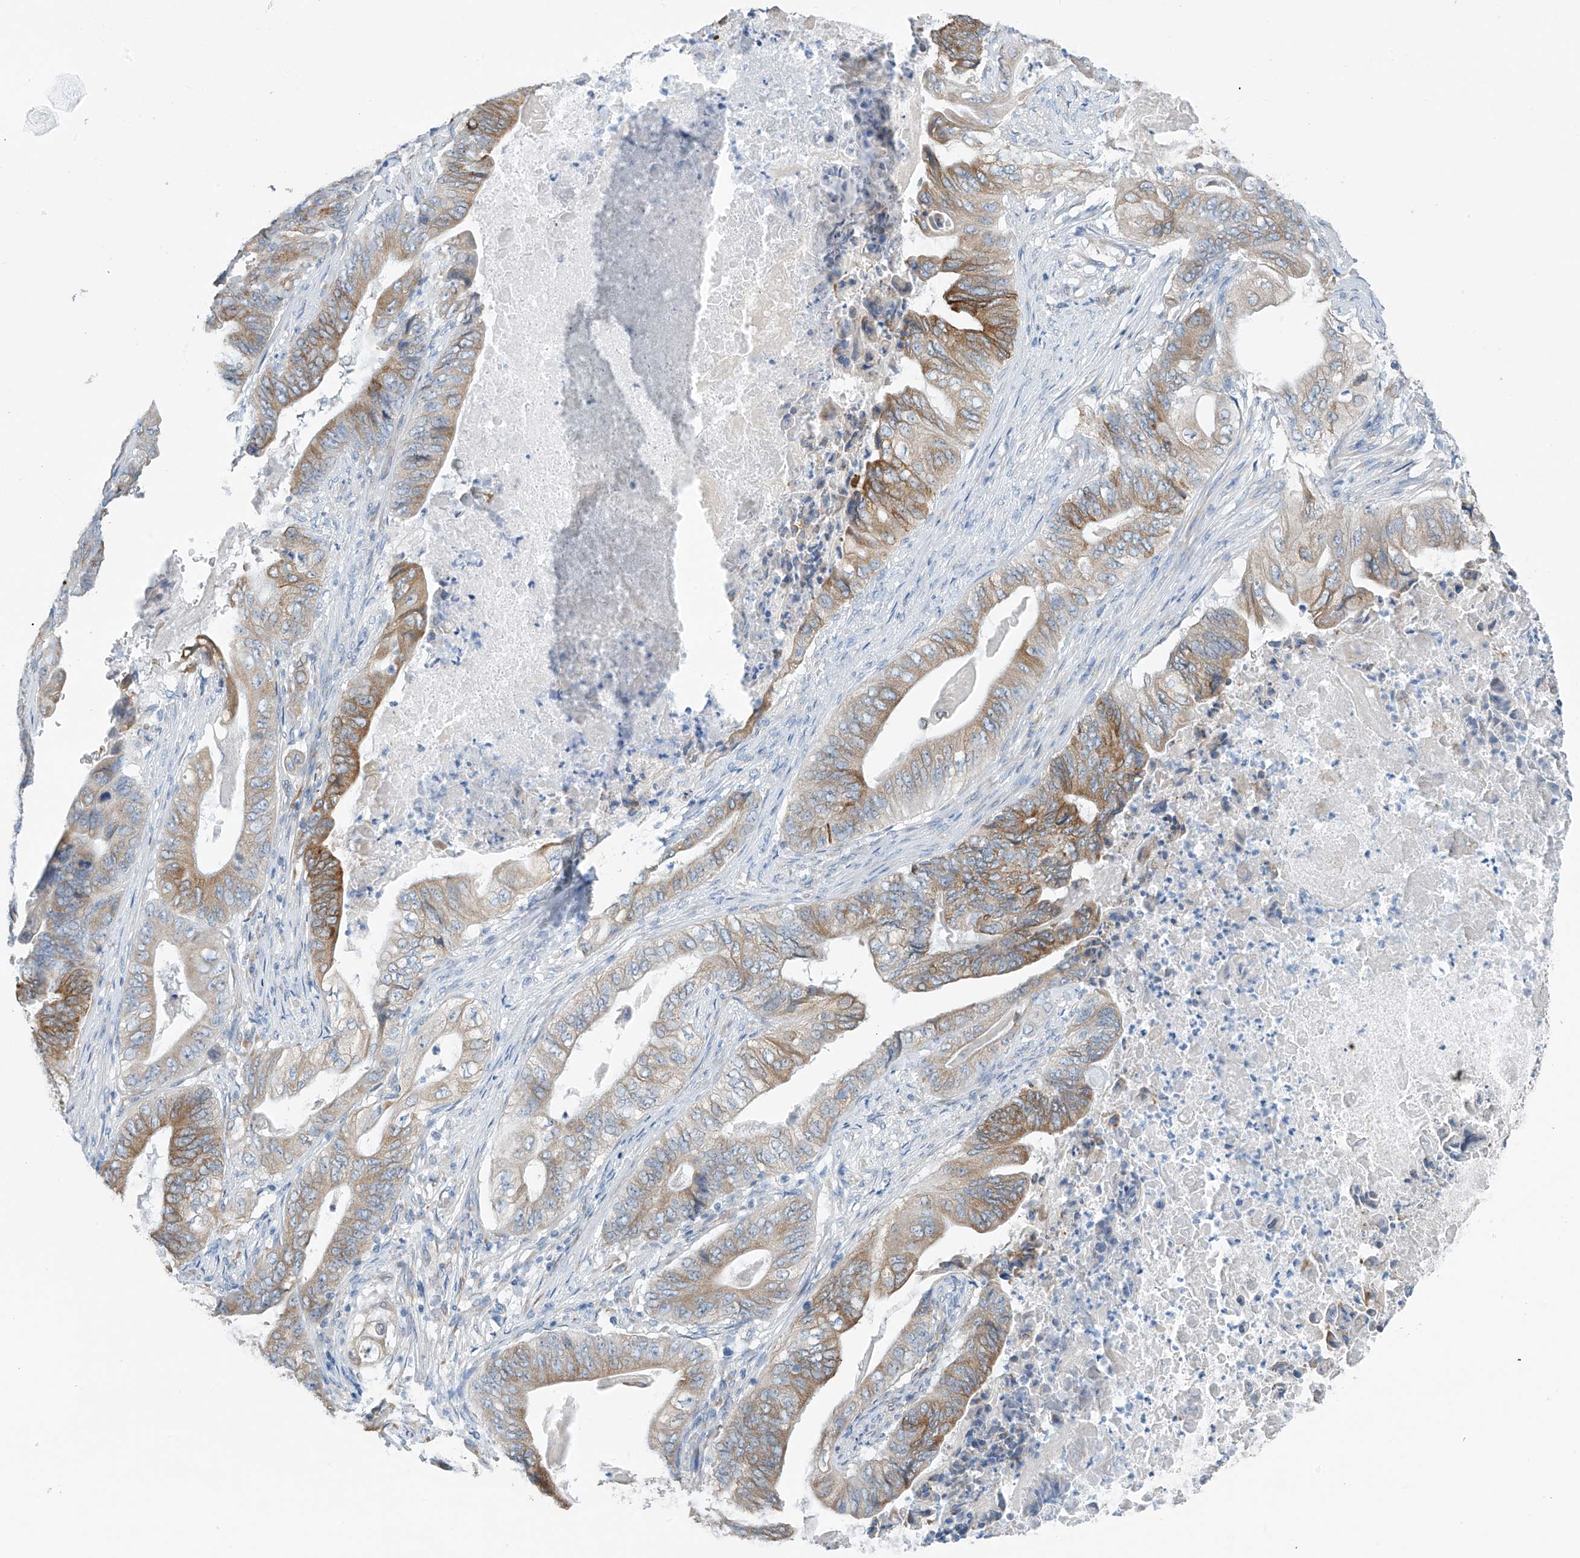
{"staining": {"intensity": "moderate", "quantity": "25%-75%", "location": "cytoplasmic/membranous"}, "tissue": "stomach cancer", "cell_type": "Tumor cells", "image_type": "cancer", "snomed": [{"axis": "morphology", "description": "Adenocarcinoma, NOS"}, {"axis": "topography", "description": "Stomach"}], "caption": "DAB immunohistochemical staining of human stomach cancer exhibits moderate cytoplasmic/membranous protein positivity in about 25%-75% of tumor cells.", "gene": "RCN2", "patient": {"sex": "female", "age": 73}}